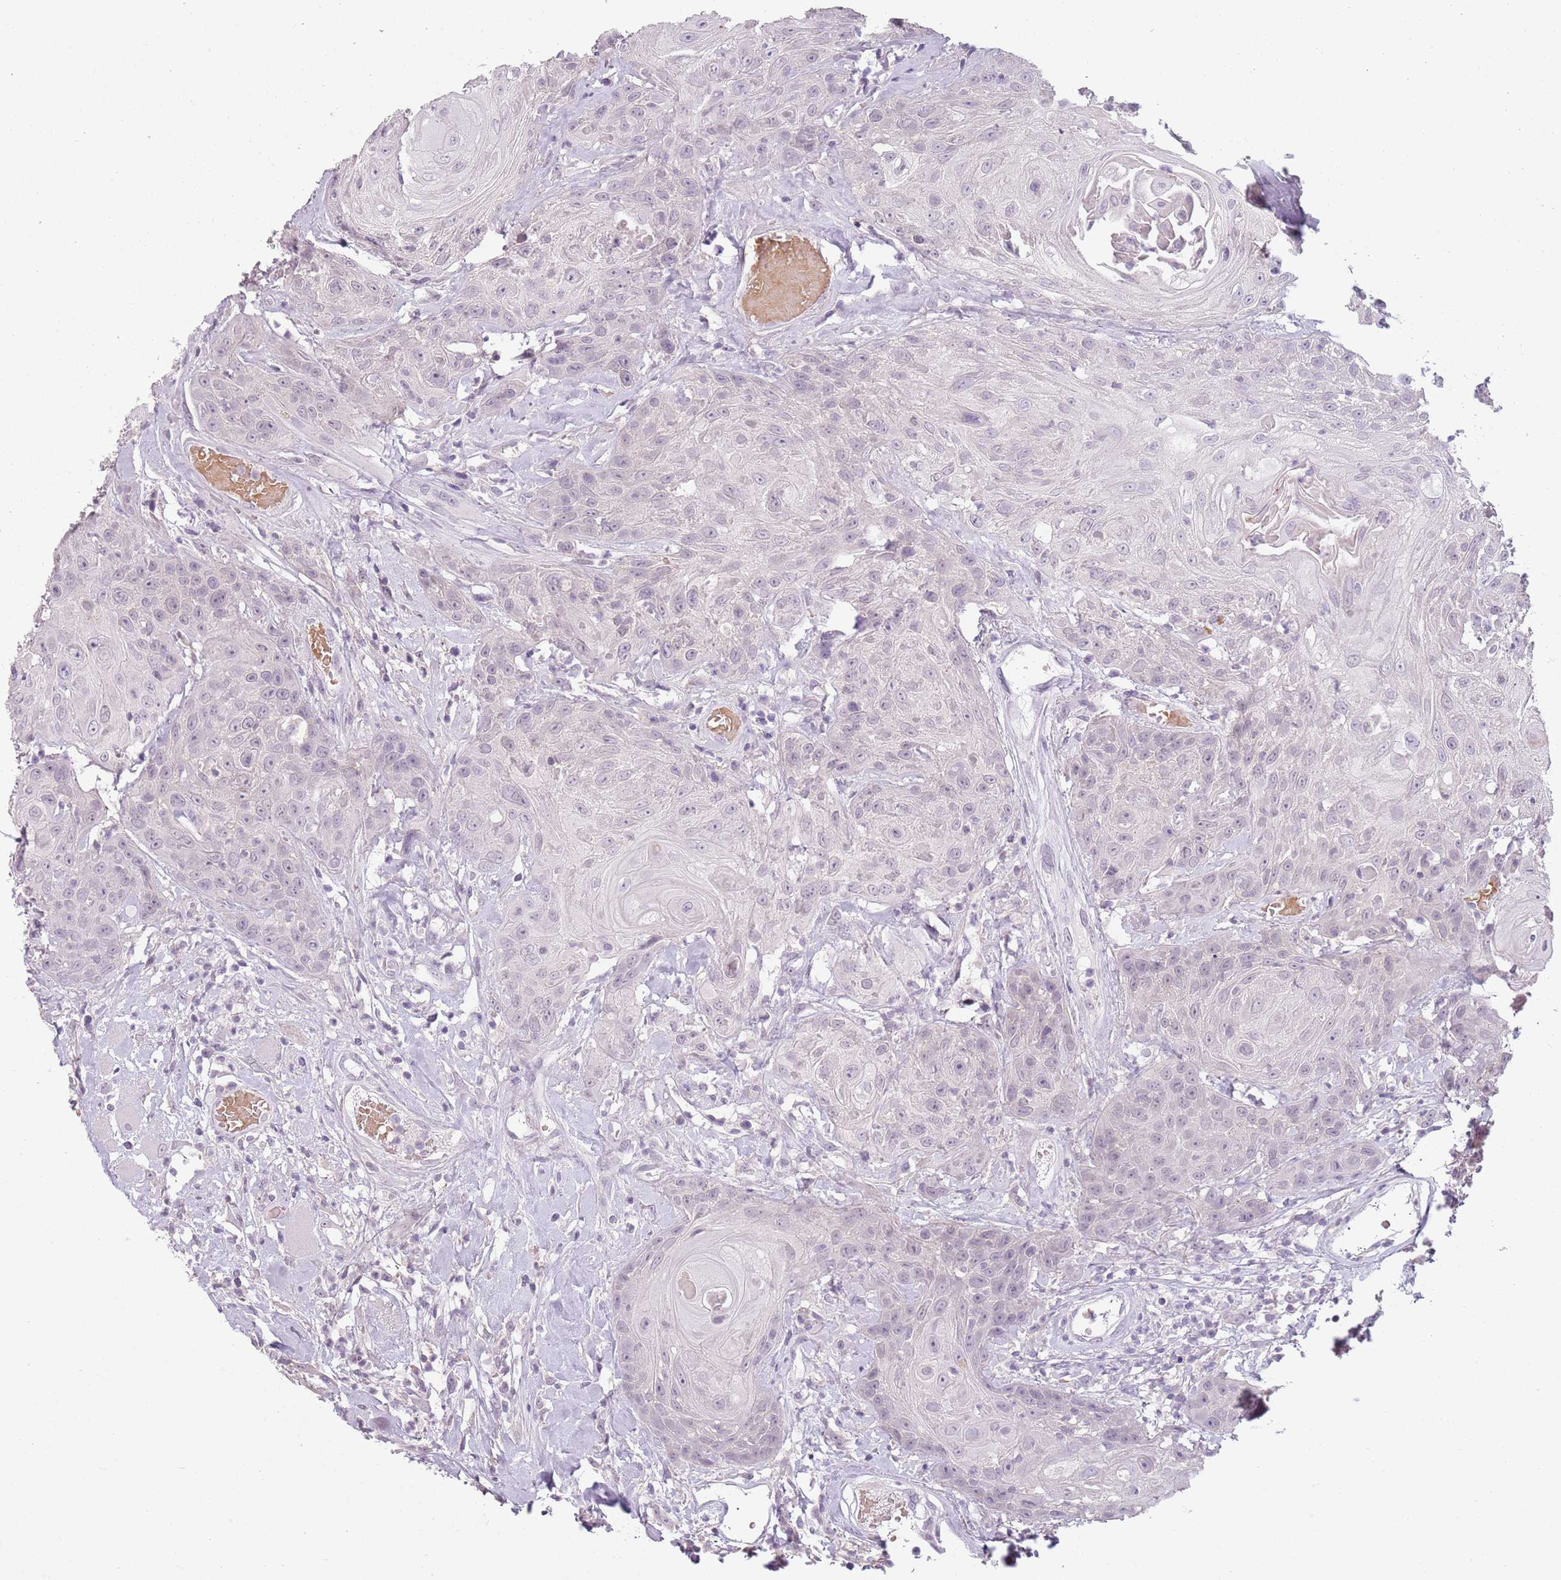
{"staining": {"intensity": "negative", "quantity": "none", "location": "none"}, "tissue": "head and neck cancer", "cell_type": "Tumor cells", "image_type": "cancer", "snomed": [{"axis": "morphology", "description": "Squamous cell carcinoma, NOS"}, {"axis": "topography", "description": "Head-Neck"}], "caption": "The IHC micrograph has no significant staining in tumor cells of head and neck squamous cell carcinoma tissue. Brightfield microscopy of IHC stained with DAB (3,3'-diaminobenzidine) (brown) and hematoxylin (blue), captured at high magnification.", "gene": "PIEZO1", "patient": {"sex": "female", "age": 59}}